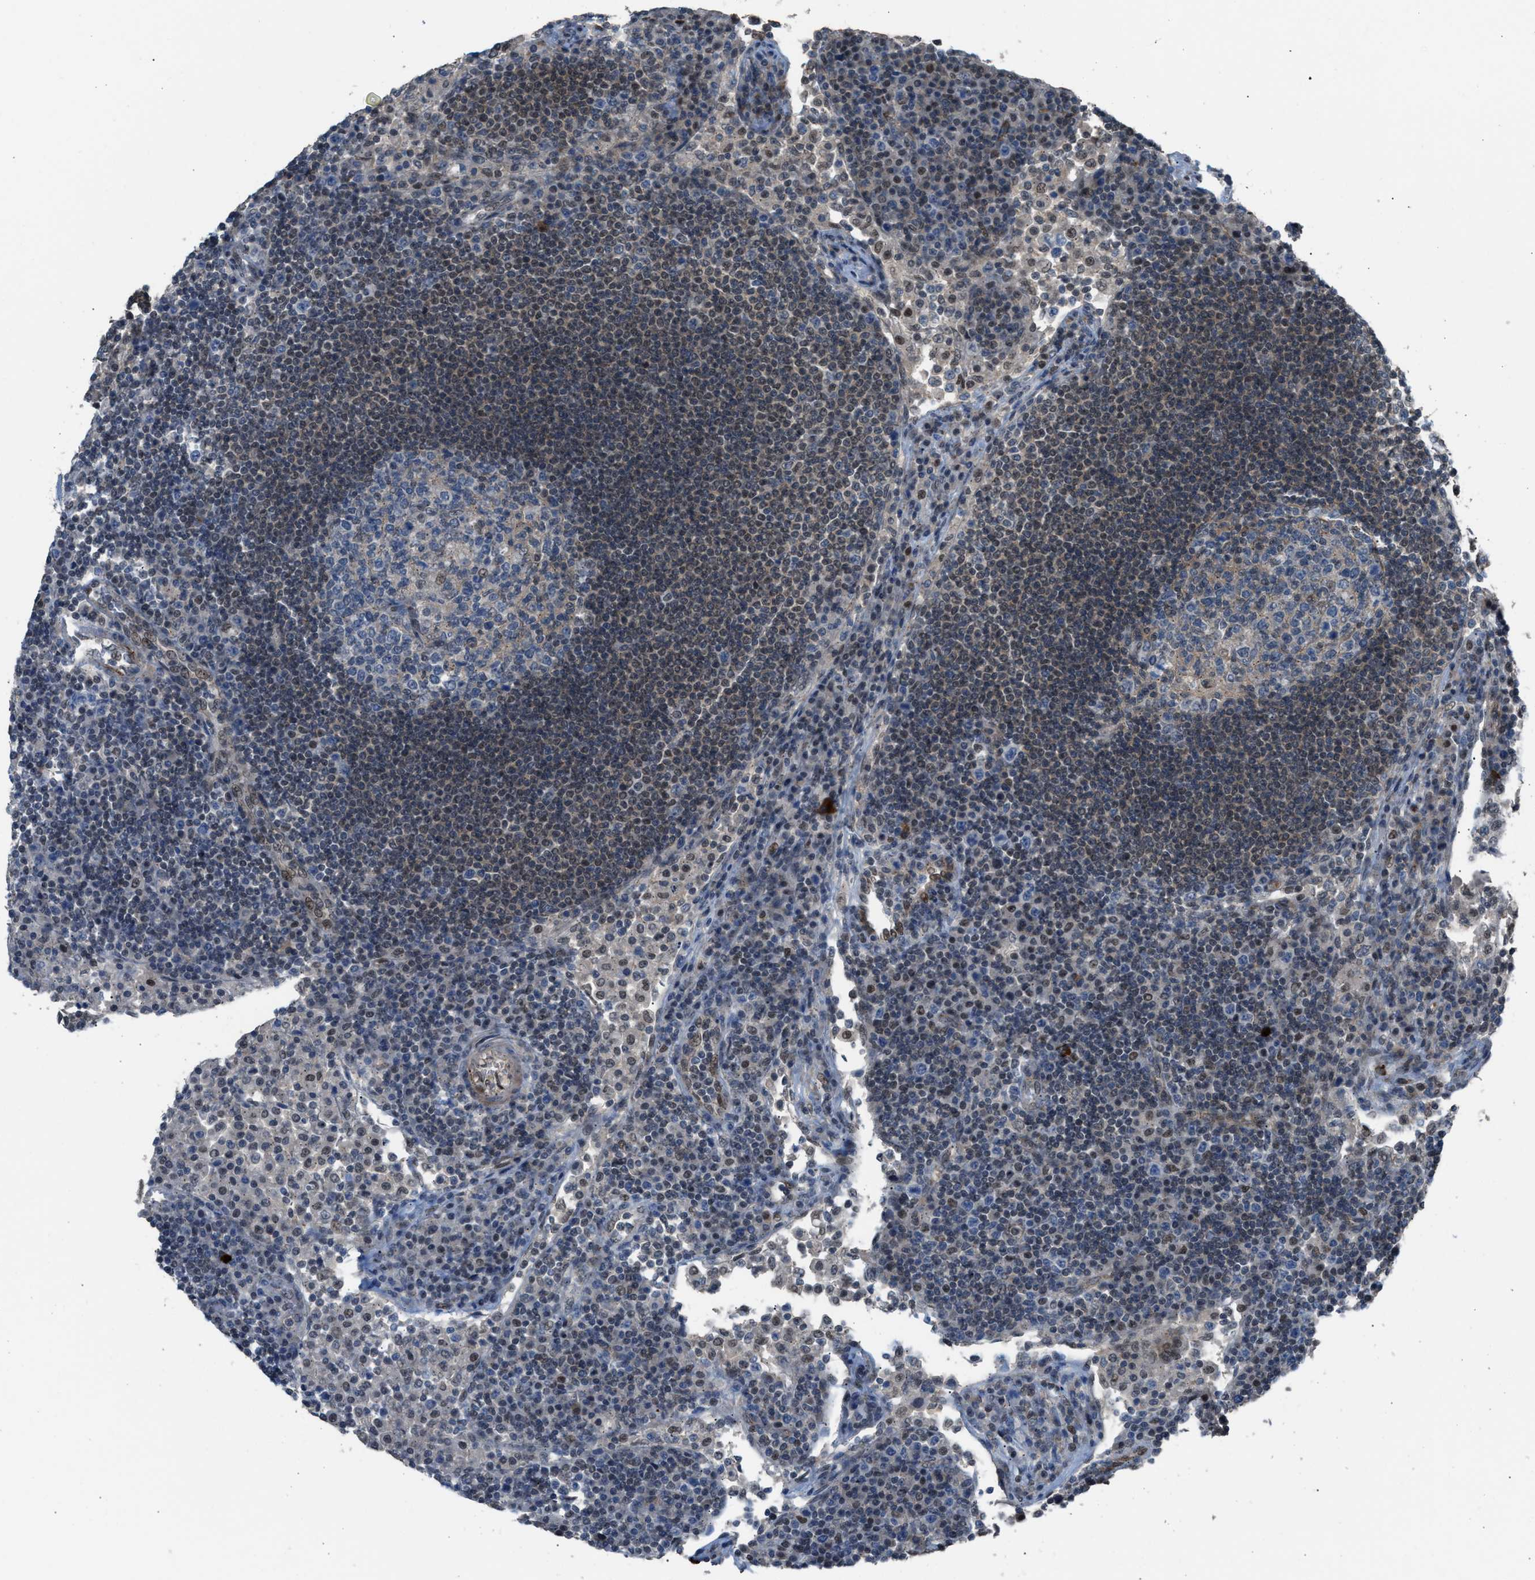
{"staining": {"intensity": "weak", "quantity": "<25%", "location": "nuclear"}, "tissue": "lymph node", "cell_type": "Germinal center cells", "image_type": "normal", "snomed": [{"axis": "morphology", "description": "Normal tissue, NOS"}, {"axis": "topography", "description": "Lymph node"}], "caption": "Immunohistochemistry of normal human lymph node displays no expression in germinal center cells.", "gene": "CRTC1", "patient": {"sex": "female", "age": 53}}